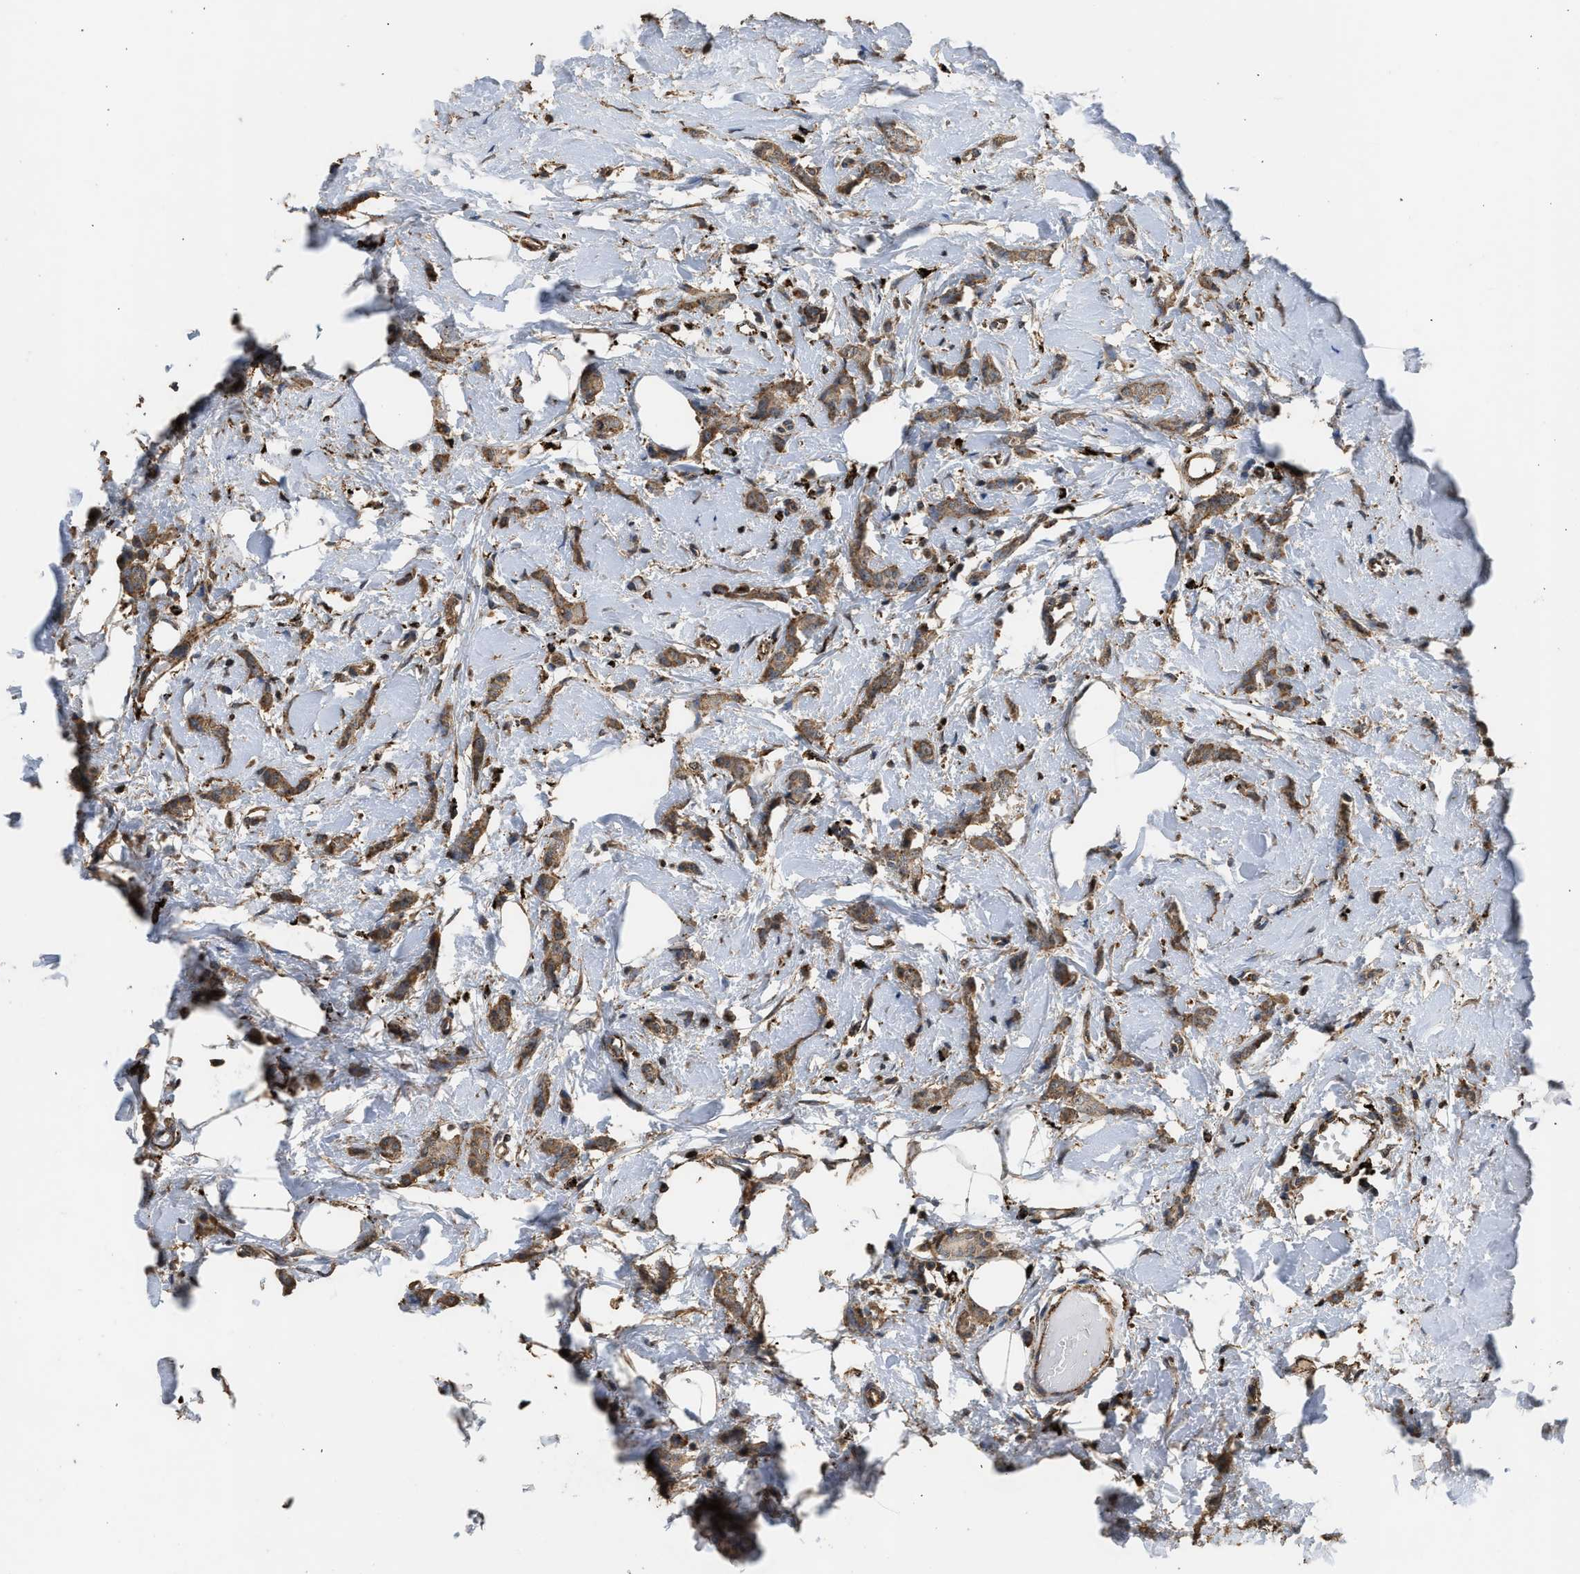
{"staining": {"intensity": "moderate", "quantity": ">75%", "location": "cytoplasmic/membranous"}, "tissue": "breast cancer", "cell_type": "Tumor cells", "image_type": "cancer", "snomed": [{"axis": "morphology", "description": "Lobular carcinoma"}, {"axis": "topography", "description": "Skin"}, {"axis": "topography", "description": "Breast"}], "caption": "This is an image of immunohistochemistry (IHC) staining of lobular carcinoma (breast), which shows moderate positivity in the cytoplasmic/membranous of tumor cells.", "gene": "CTSV", "patient": {"sex": "female", "age": 46}}